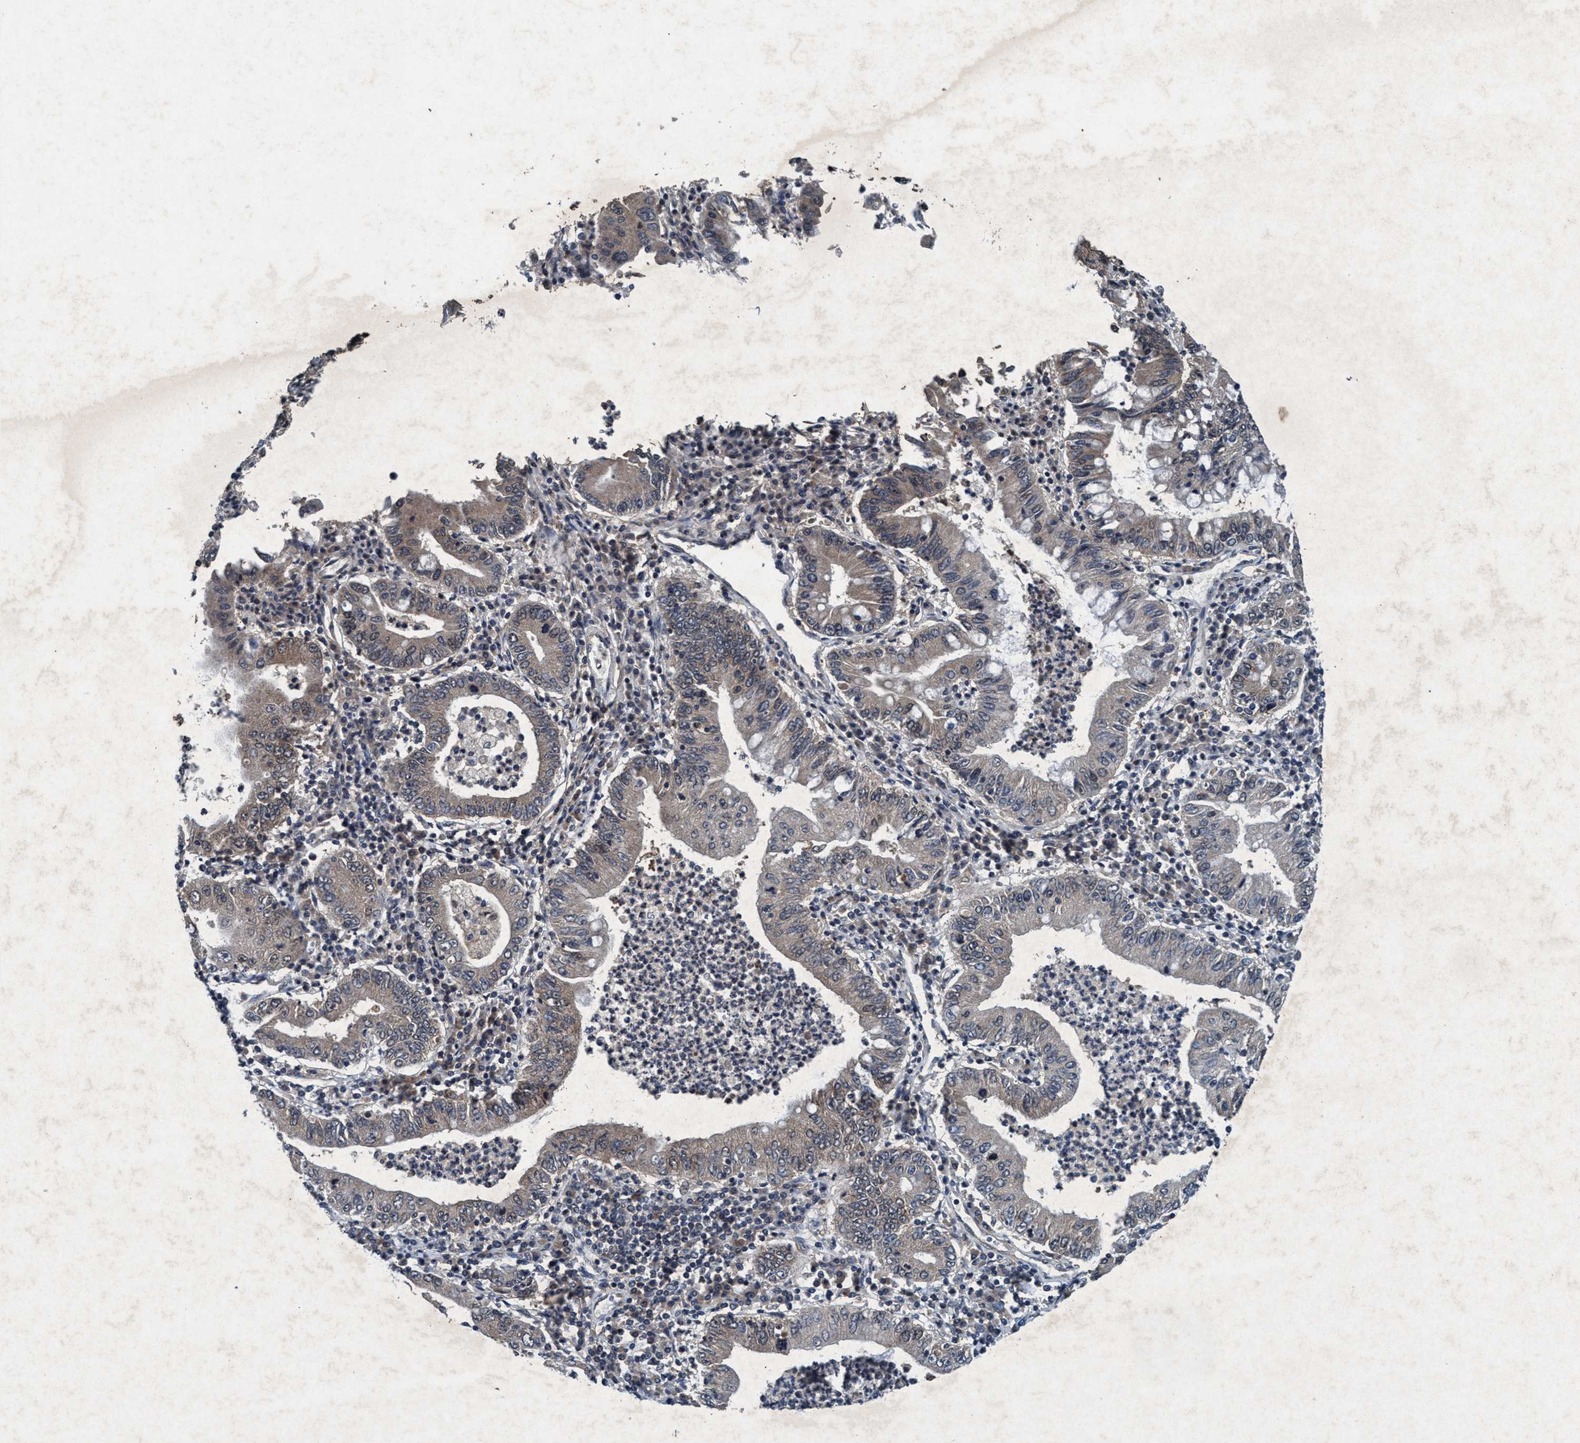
{"staining": {"intensity": "weak", "quantity": "25%-75%", "location": "cytoplasmic/membranous,nuclear"}, "tissue": "stomach cancer", "cell_type": "Tumor cells", "image_type": "cancer", "snomed": [{"axis": "morphology", "description": "Normal tissue, NOS"}, {"axis": "morphology", "description": "Adenocarcinoma, NOS"}, {"axis": "topography", "description": "Esophagus"}, {"axis": "topography", "description": "Stomach, upper"}, {"axis": "topography", "description": "Peripheral nerve tissue"}], "caption": "Stomach adenocarcinoma stained for a protein (brown) exhibits weak cytoplasmic/membranous and nuclear positive staining in about 25%-75% of tumor cells.", "gene": "AKT1S1", "patient": {"sex": "male", "age": 62}}